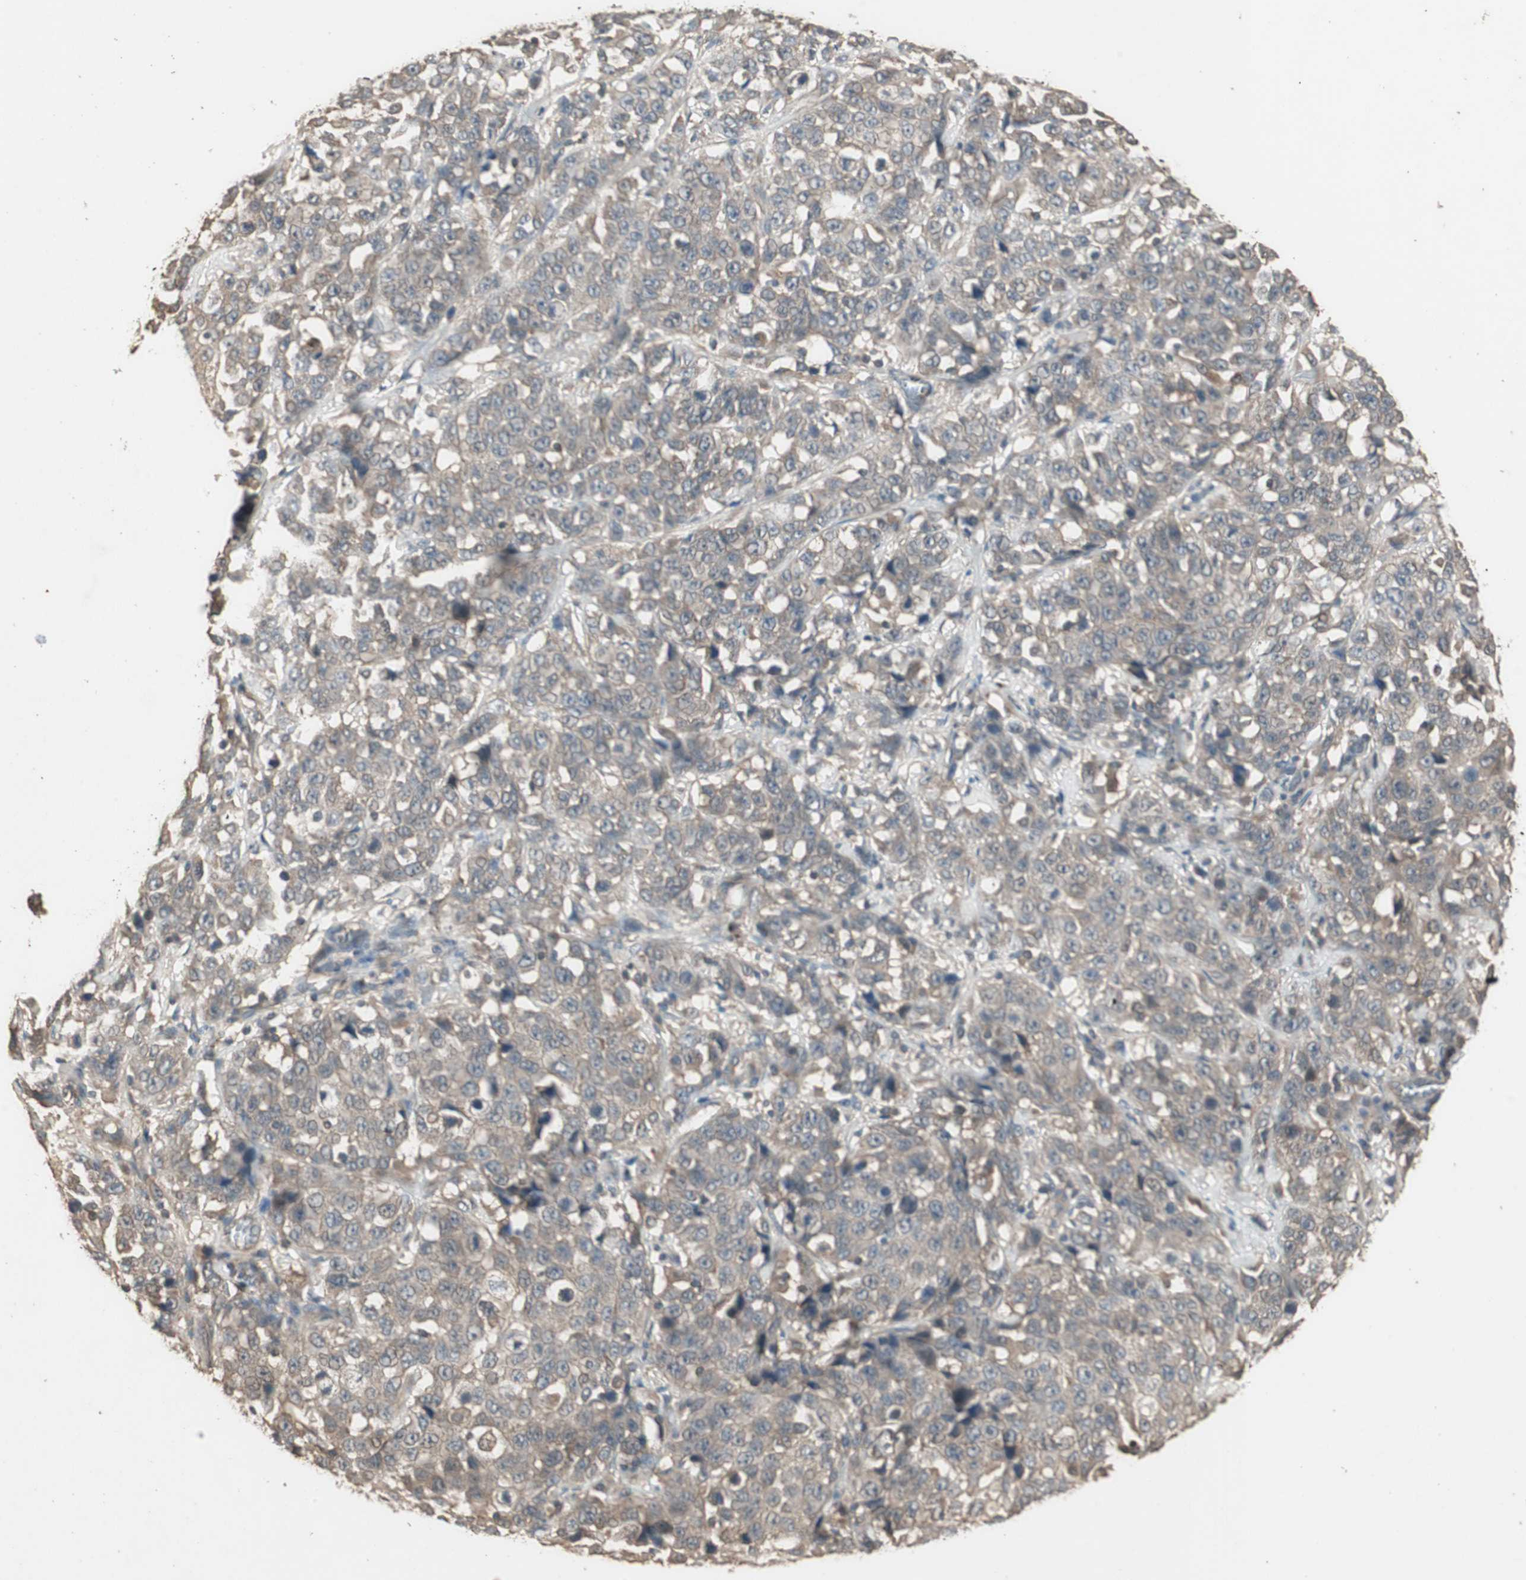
{"staining": {"intensity": "weak", "quantity": ">75%", "location": "cytoplasmic/membranous"}, "tissue": "stomach cancer", "cell_type": "Tumor cells", "image_type": "cancer", "snomed": [{"axis": "morphology", "description": "Normal tissue, NOS"}, {"axis": "morphology", "description": "Adenocarcinoma, NOS"}, {"axis": "topography", "description": "Stomach"}], "caption": "Protein staining shows weak cytoplasmic/membranous expression in about >75% of tumor cells in stomach cancer.", "gene": "UBAC1", "patient": {"sex": "male", "age": 48}}